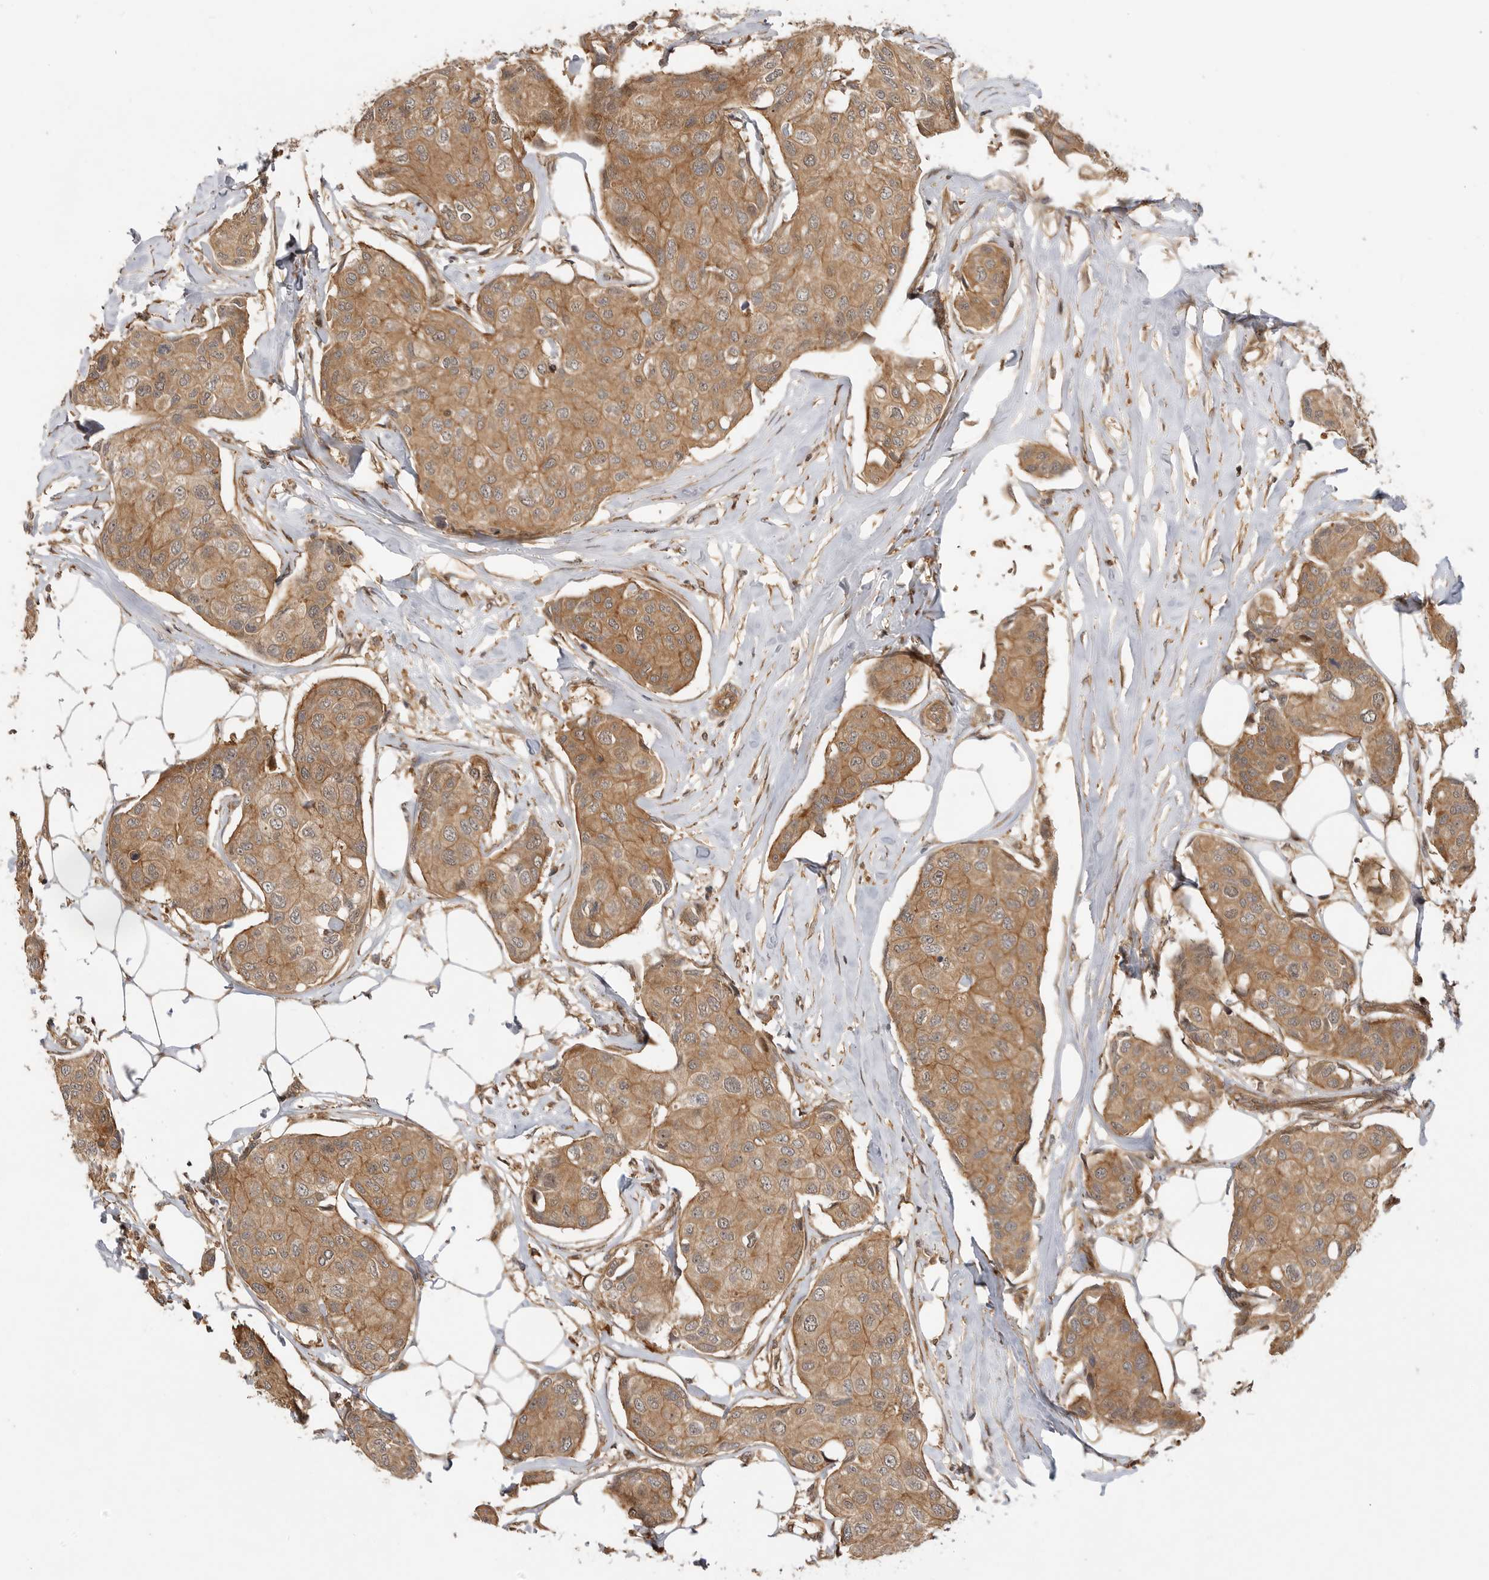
{"staining": {"intensity": "moderate", "quantity": ">75%", "location": "cytoplasmic/membranous"}, "tissue": "breast cancer", "cell_type": "Tumor cells", "image_type": "cancer", "snomed": [{"axis": "morphology", "description": "Duct carcinoma"}, {"axis": "topography", "description": "Breast"}], "caption": "A high-resolution histopathology image shows immunohistochemistry staining of infiltrating ductal carcinoma (breast), which demonstrates moderate cytoplasmic/membranous expression in approximately >75% of tumor cells. (DAB (3,3'-diaminobenzidine) IHC, brown staining for protein, blue staining for nuclei).", "gene": "ADPRS", "patient": {"sex": "female", "age": 80}}